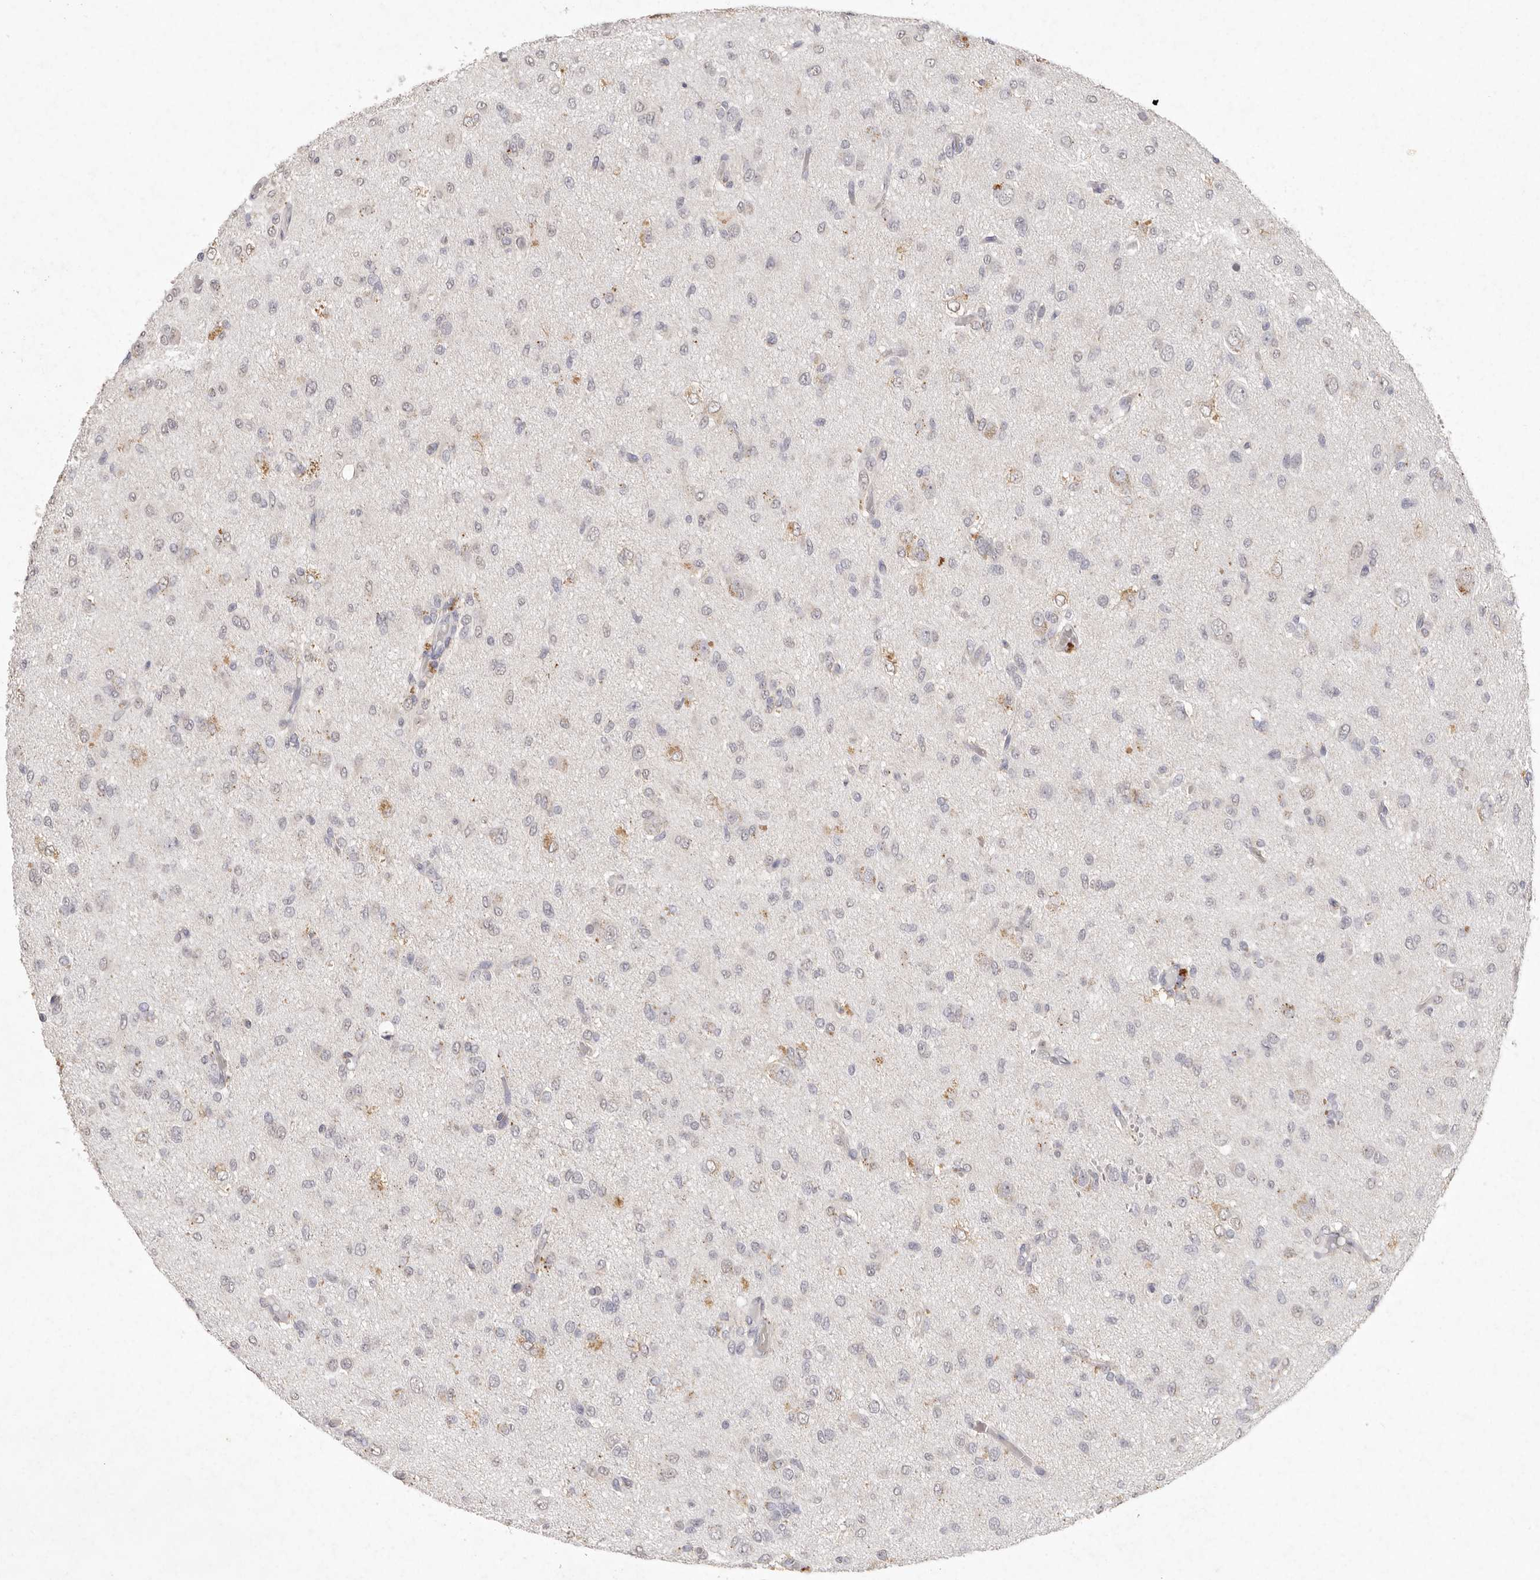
{"staining": {"intensity": "negative", "quantity": "none", "location": "none"}, "tissue": "glioma", "cell_type": "Tumor cells", "image_type": "cancer", "snomed": [{"axis": "morphology", "description": "Glioma, malignant, High grade"}, {"axis": "topography", "description": "Brain"}], "caption": "Glioma was stained to show a protein in brown. There is no significant expression in tumor cells.", "gene": "FAM185A", "patient": {"sex": "female", "age": 59}}